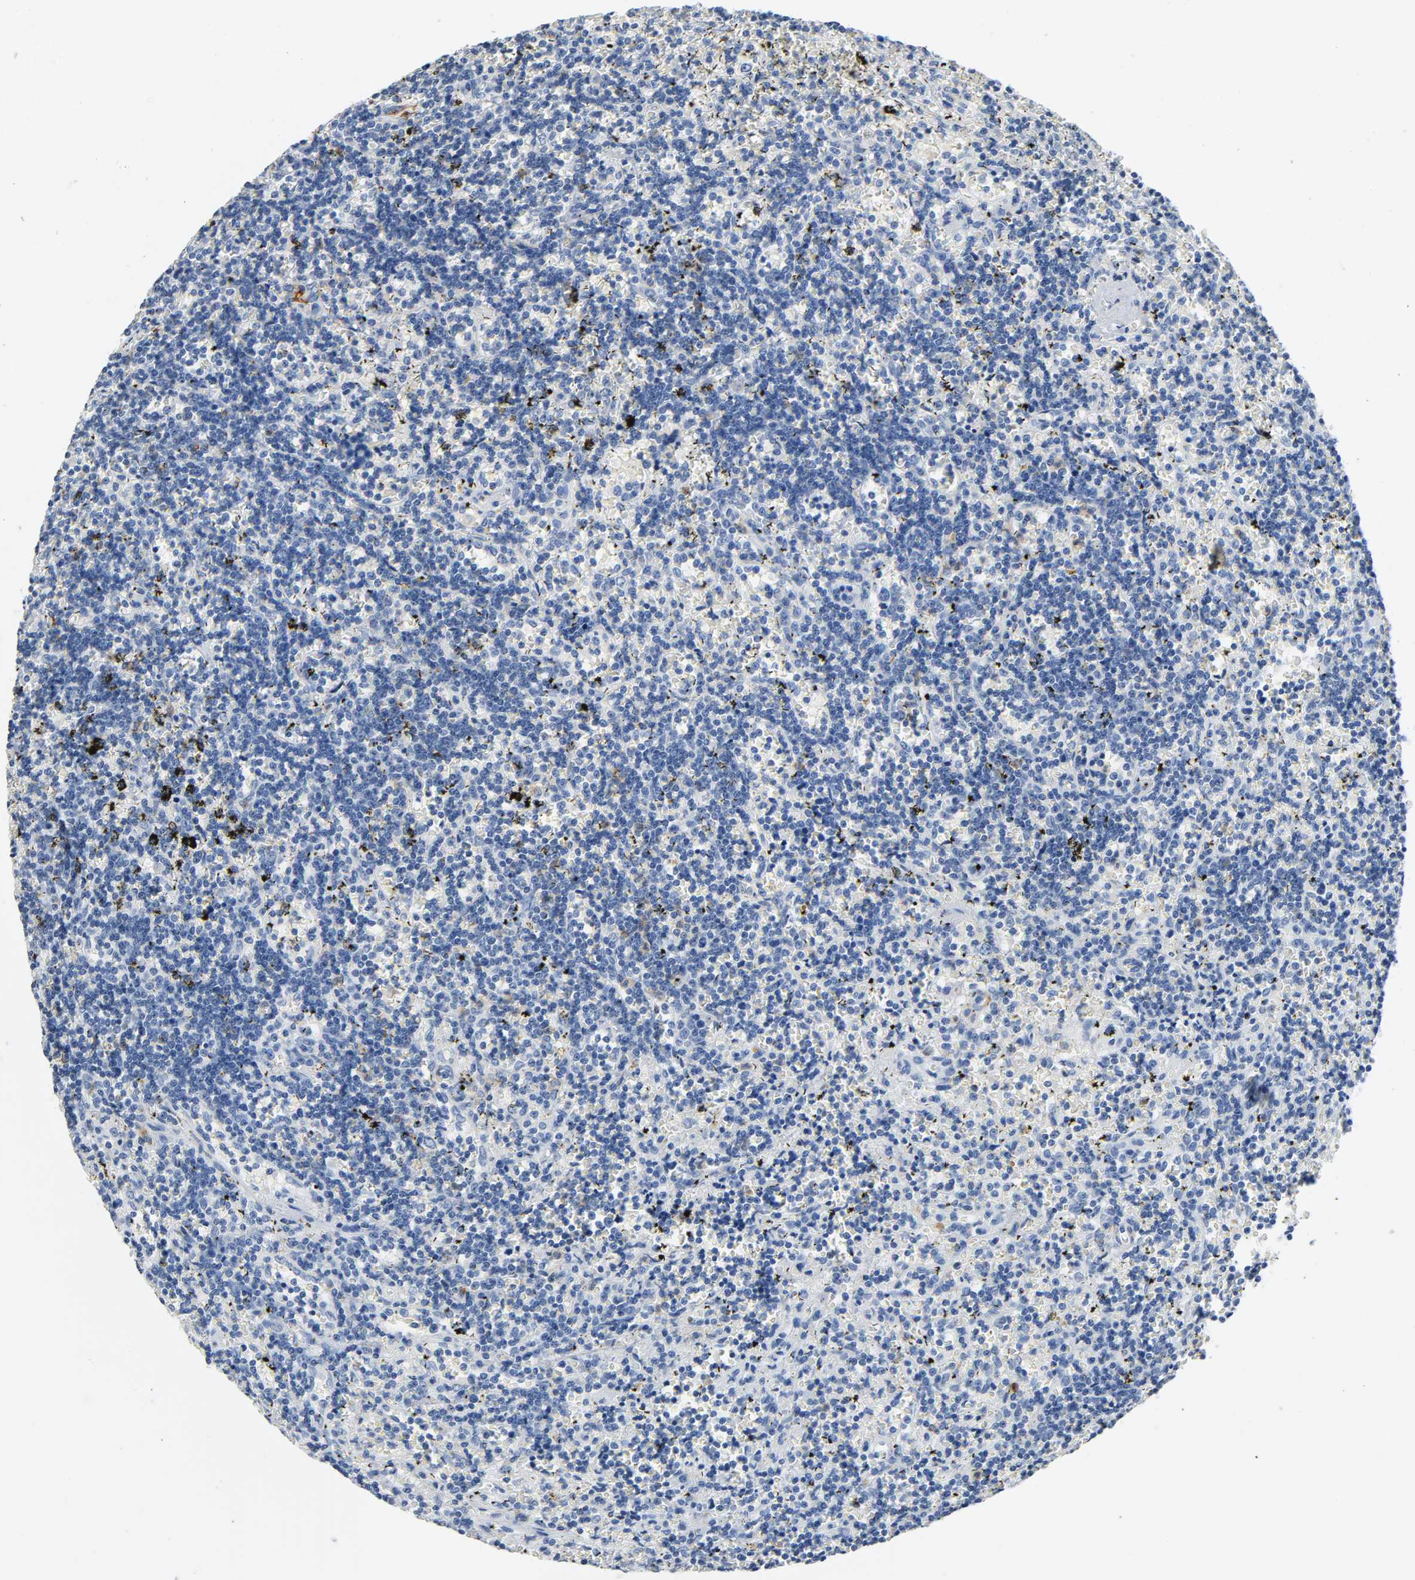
{"staining": {"intensity": "negative", "quantity": "none", "location": "none"}, "tissue": "lymphoma", "cell_type": "Tumor cells", "image_type": "cancer", "snomed": [{"axis": "morphology", "description": "Malignant lymphoma, non-Hodgkin's type, Low grade"}, {"axis": "topography", "description": "Spleen"}], "caption": "An image of low-grade malignant lymphoma, non-Hodgkin's type stained for a protein displays no brown staining in tumor cells.", "gene": "ANPEP", "patient": {"sex": "male", "age": 60}}